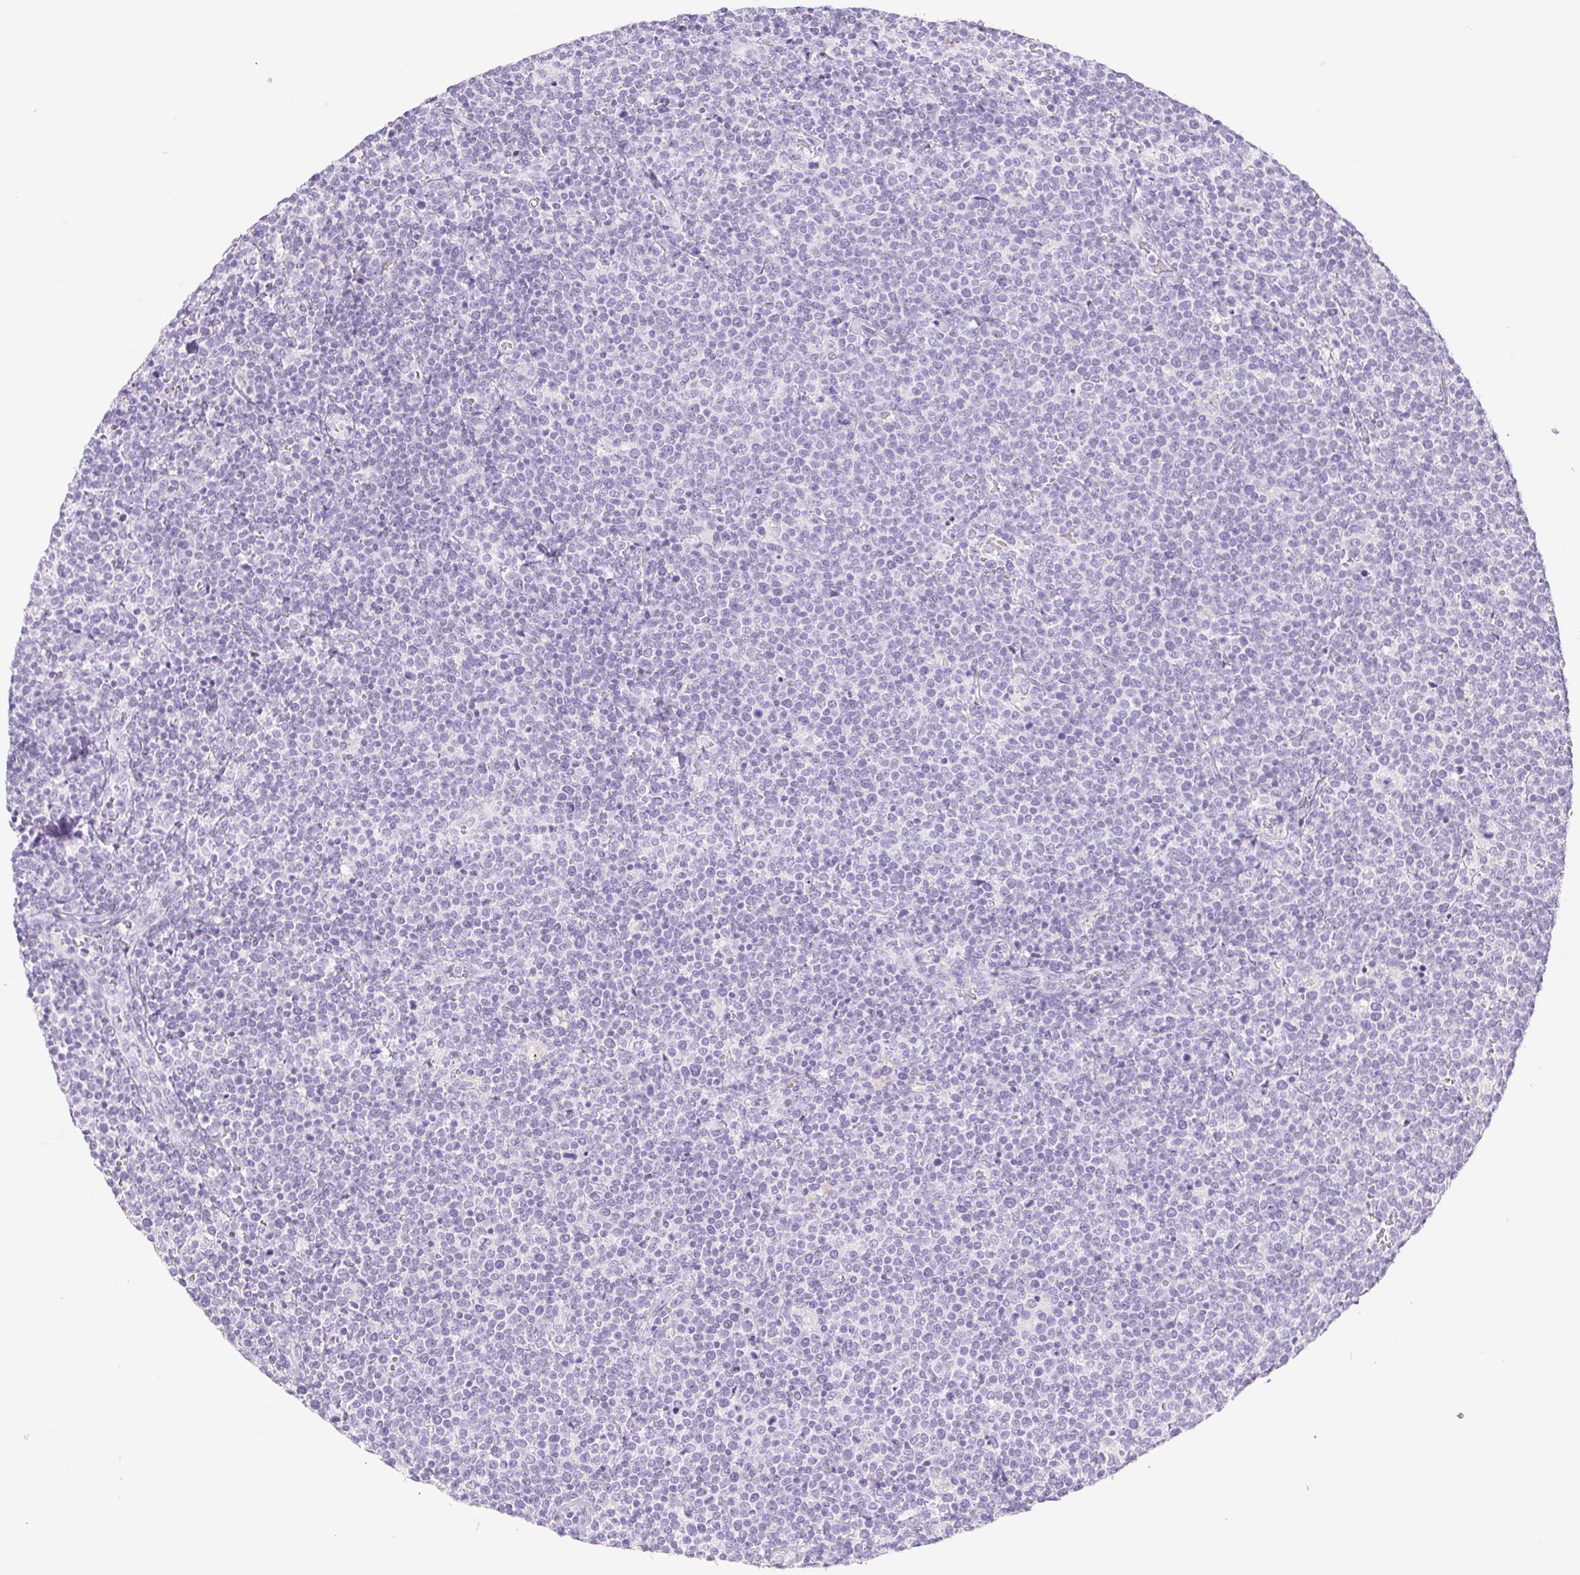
{"staining": {"intensity": "negative", "quantity": "none", "location": "none"}, "tissue": "lymphoma", "cell_type": "Tumor cells", "image_type": "cancer", "snomed": [{"axis": "morphology", "description": "Malignant lymphoma, non-Hodgkin's type, High grade"}, {"axis": "topography", "description": "Lymph node"}], "caption": "IHC of lymphoma reveals no positivity in tumor cells.", "gene": "PNLIP", "patient": {"sex": "male", "age": 61}}